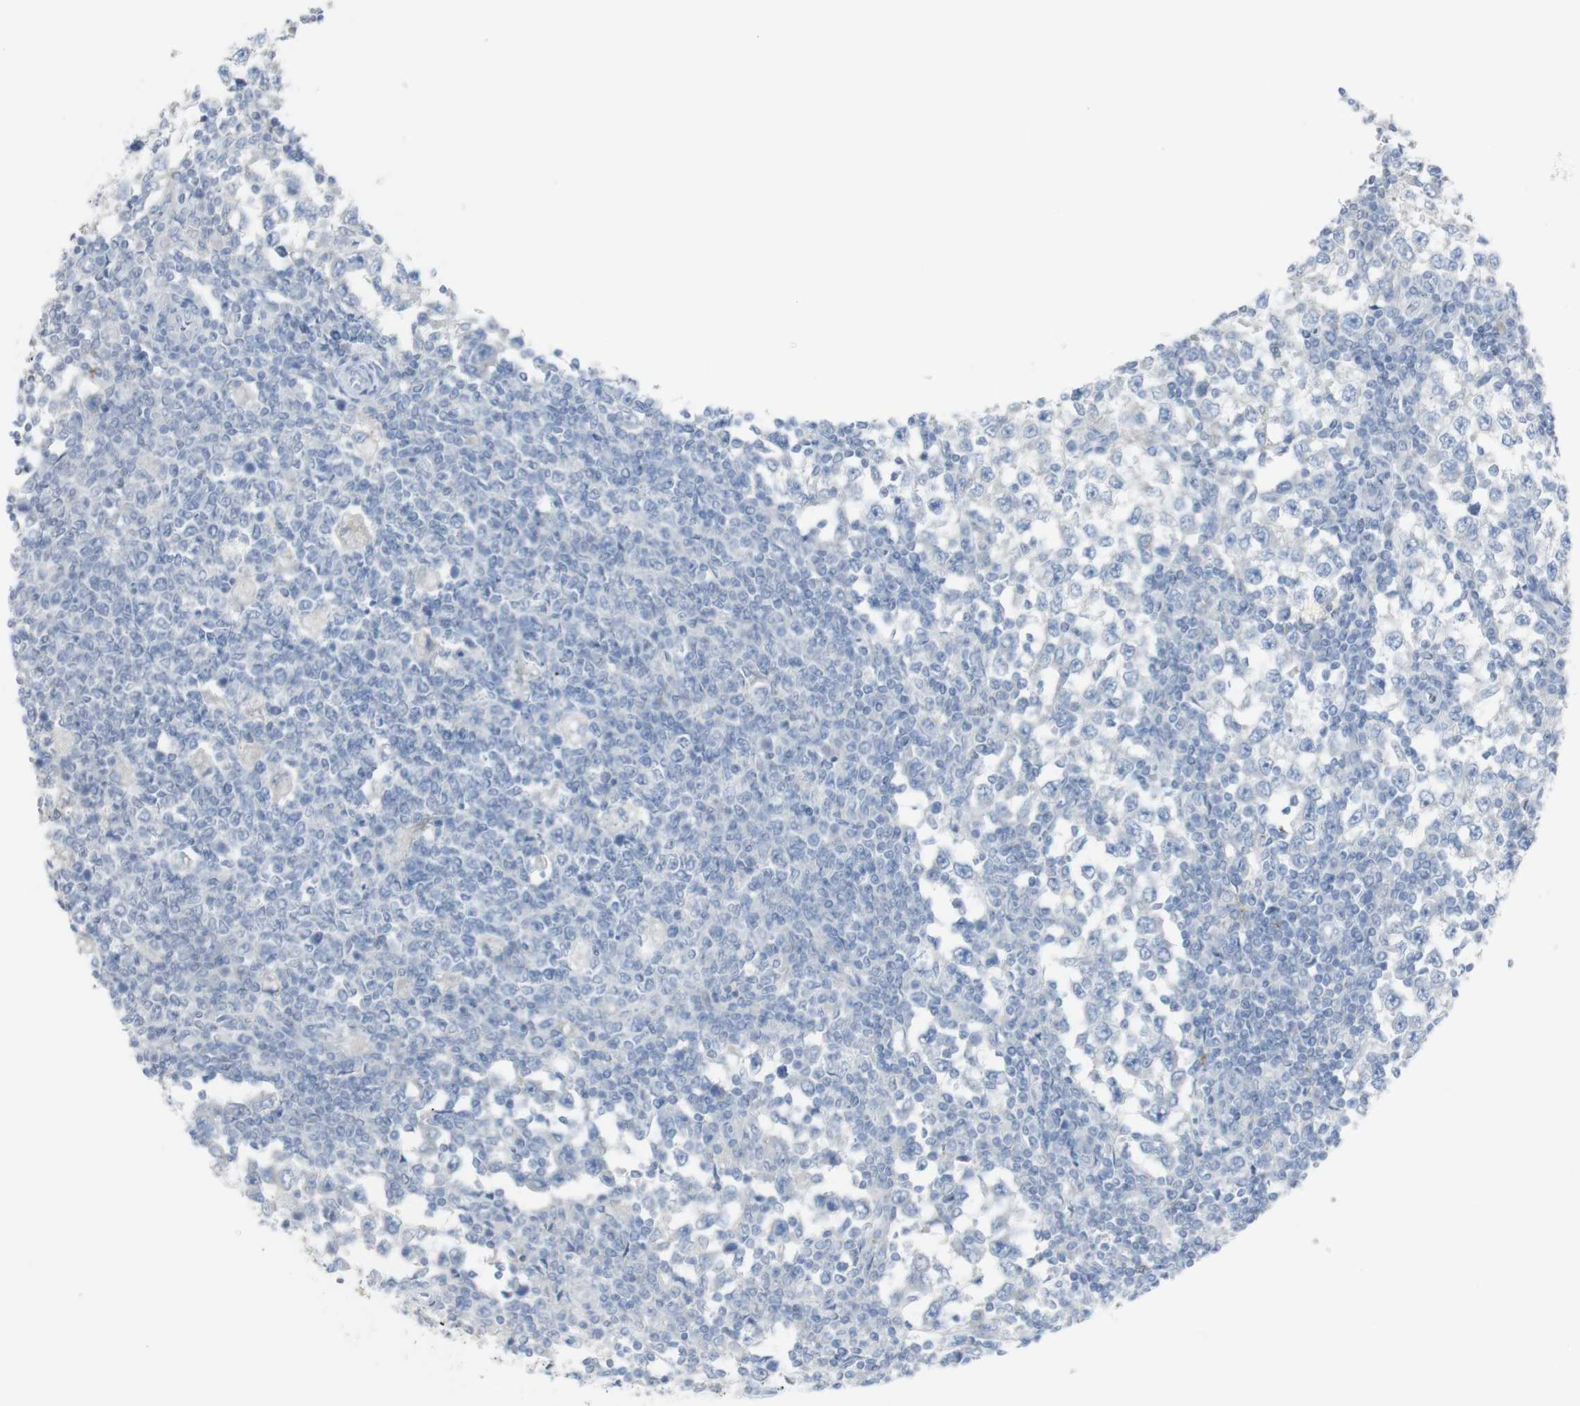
{"staining": {"intensity": "negative", "quantity": "none", "location": "none"}, "tissue": "testis cancer", "cell_type": "Tumor cells", "image_type": "cancer", "snomed": [{"axis": "morphology", "description": "Seminoma, NOS"}, {"axis": "topography", "description": "Testis"}], "caption": "Human testis cancer (seminoma) stained for a protein using IHC shows no expression in tumor cells.", "gene": "CD207", "patient": {"sex": "male", "age": 65}}